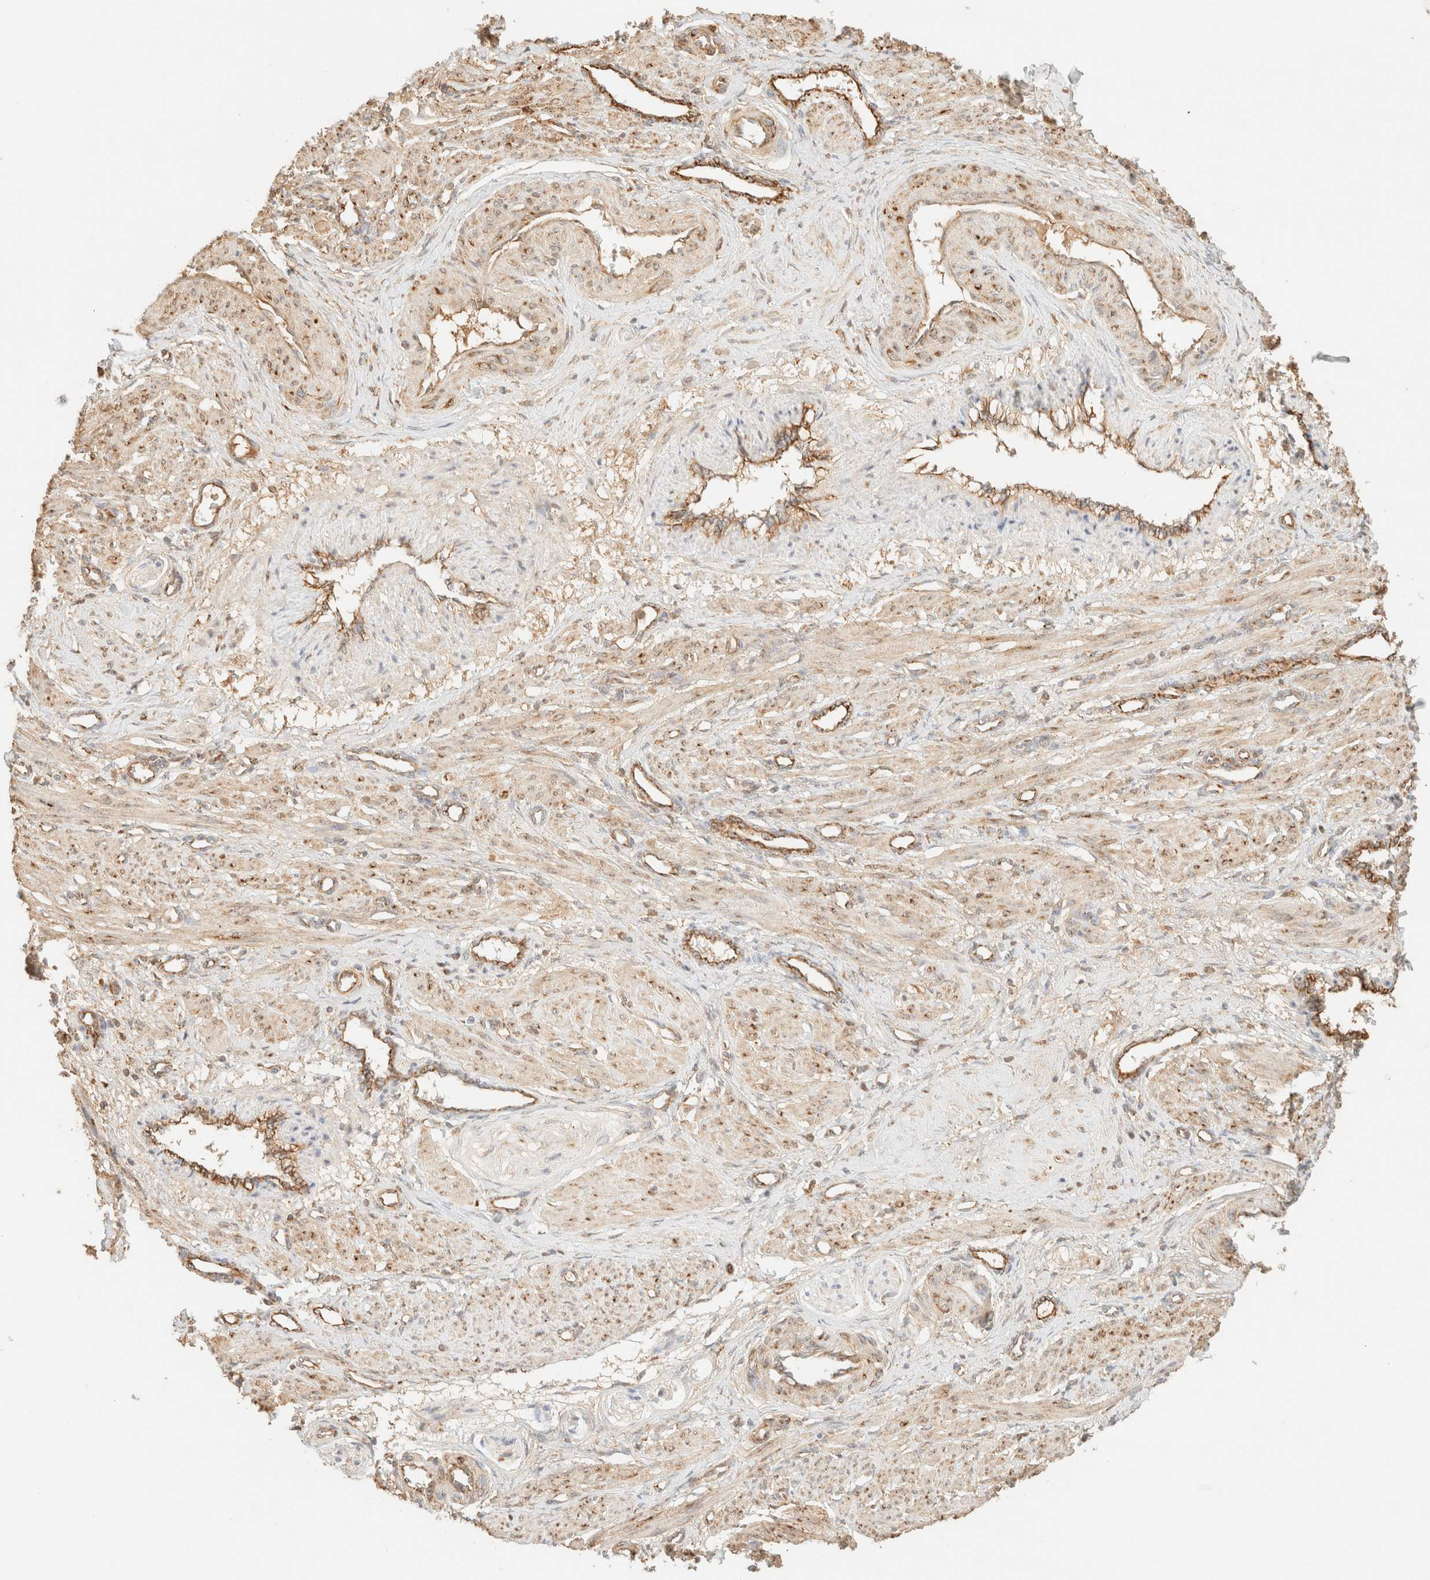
{"staining": {"intensity": "weak", "quantity": ">75%", "location": "cytoplasmic/membranous"}, "tissue": "smooth muscle", "cell_type": "Smooth muscle cells", "image_type": "normal", "snomed": [{"axis": "morphology", "description": "Normal tissue, NOS"}, {"axis": "topography", "description": "Endometrium"}], "caption": "Immunohistochemistry of normal smooth muscle reveals low levels of weak cytoplasmic/membranous expression in approximately >75% of smooth muscle cells.", "gene": "SPARCL1", "patient": {"sex": "female", "age": 33}}